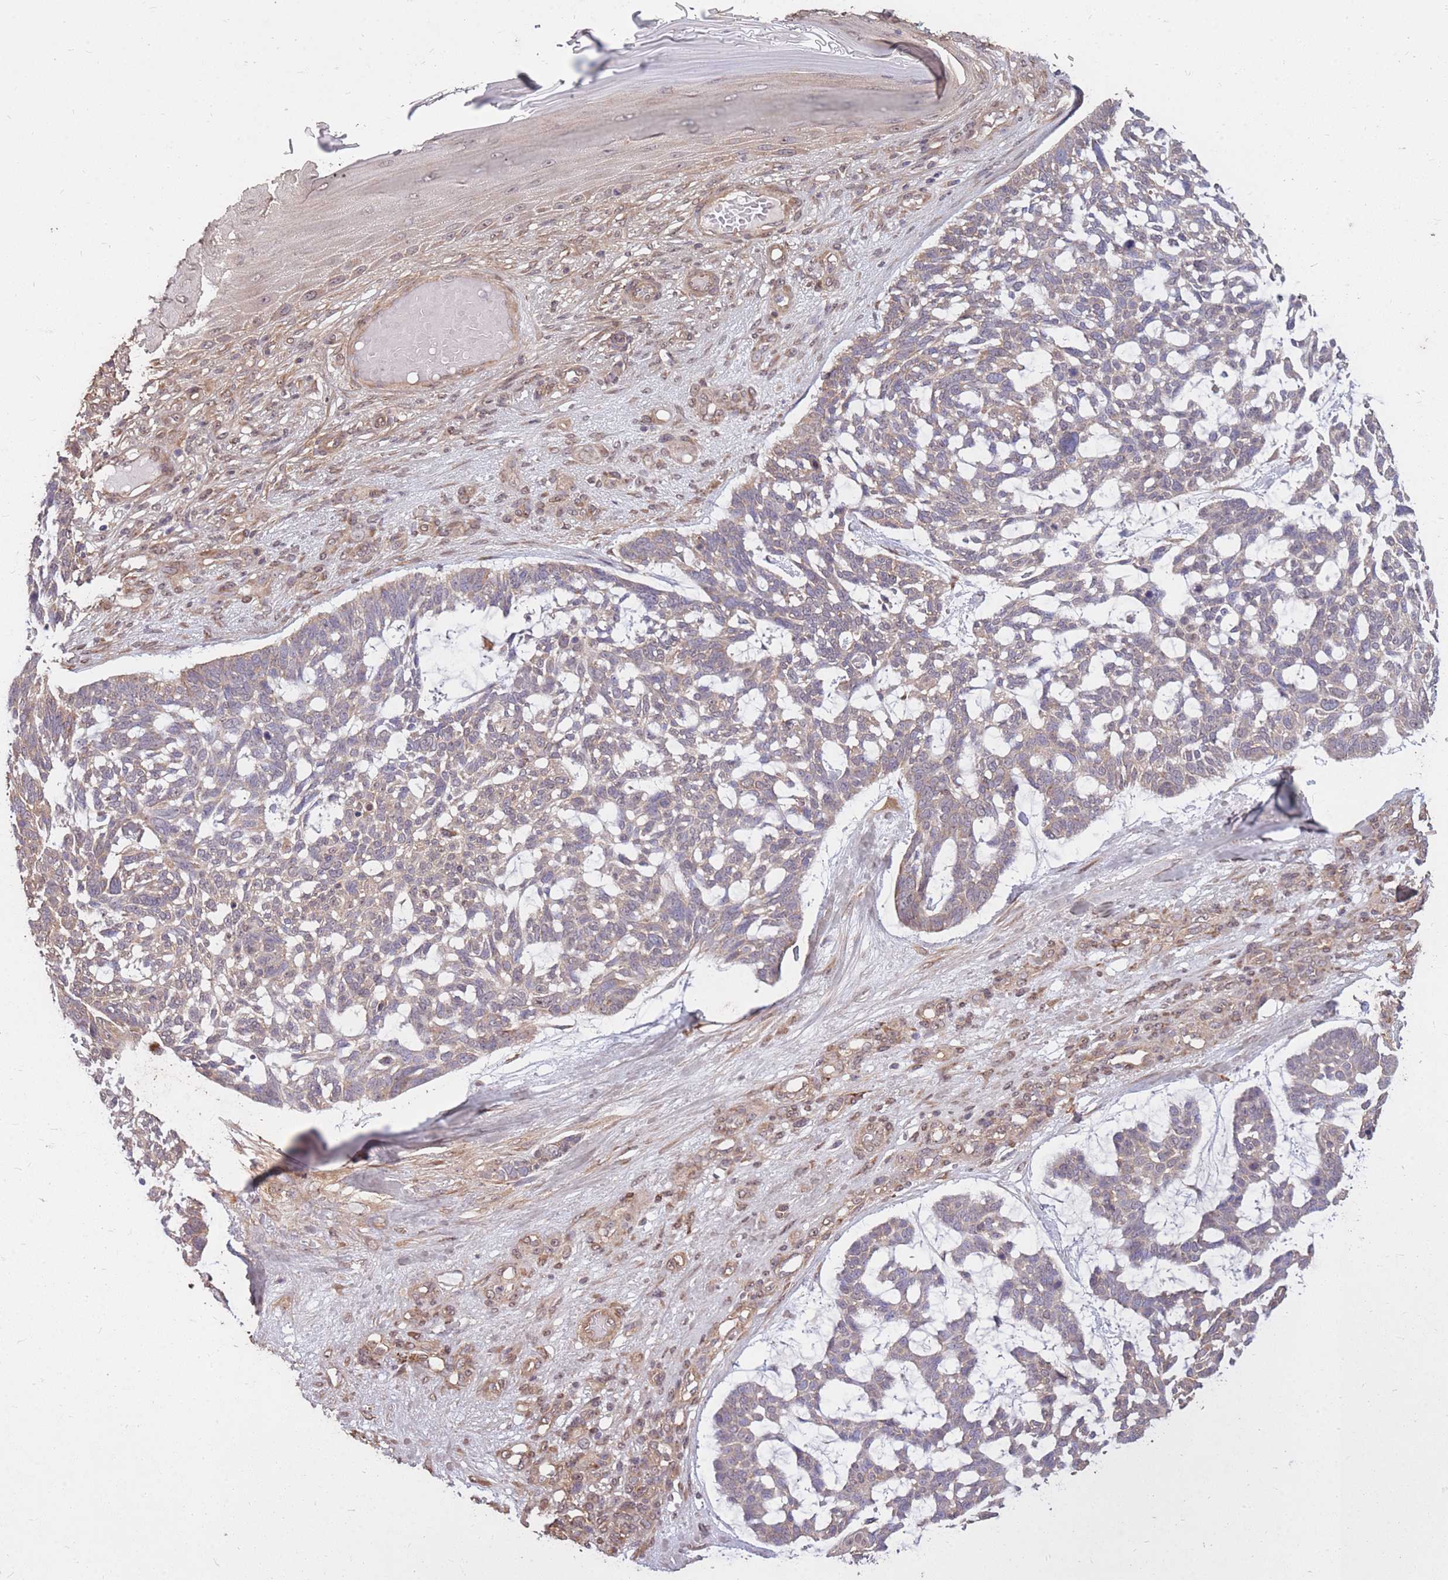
{"staining": {"intensity": "negative", "quantity": "none", "location": "none"}, "tissue": "skin cancer", "cell_type": "Tumor cells", "image_type": "cancer", "snomed": [{"axis": "morphology", "description": "Basal cell carcinoma"}, {"axis": "topography", "description": "Skin"}], "caption": "Histopathology image shows no protein positivity in tumor cells of basal cell carcinoma (skin) tissue. The staining is performed using DAB (3,3'-diaminobenzidine) brown chromogen with nuclei counter-stained in using hematoxylin.", "gene": "DYNC1LI2", "patient": {"sex": "male", "age": 88}}